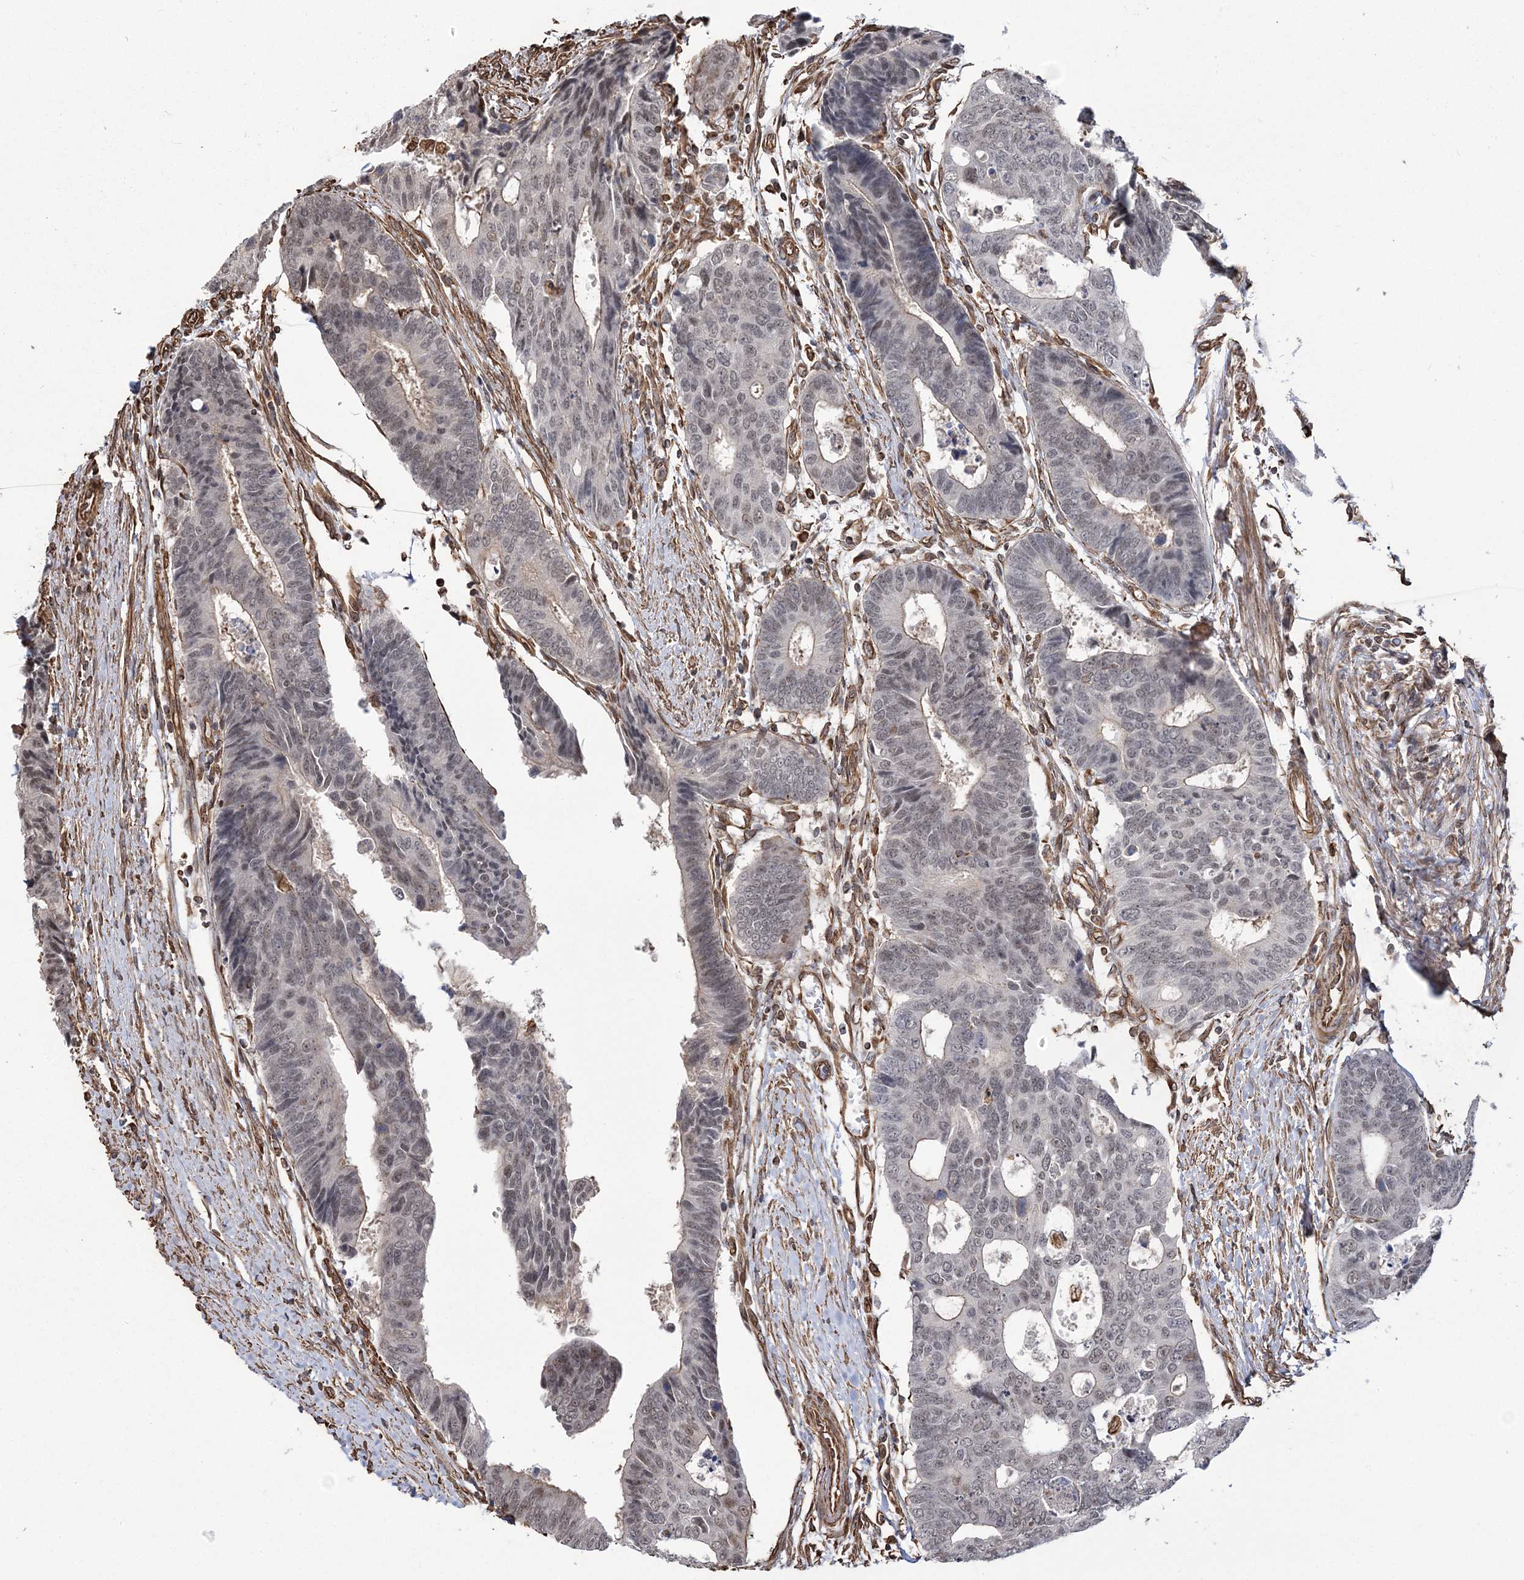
{"staining": {"intensity": "weak", "quantity": ">75%", "location": "nuclear"}, "tissue": "colorectal cancer", "cell_type": "Tumor cells", "image_type": "cancer", "snomed": [{"axis": "morphology", "description": "Adenocarcinoma, NOS"}, {"axis": "topography", "description": "Rectum"}], "caption": "Colorectal cancer (adenocarcinoma) stained with a protein marker shows weak staining in tumor cells.", "gene": "ATP11B", "patient": {"sex": "male", "age": 84}}